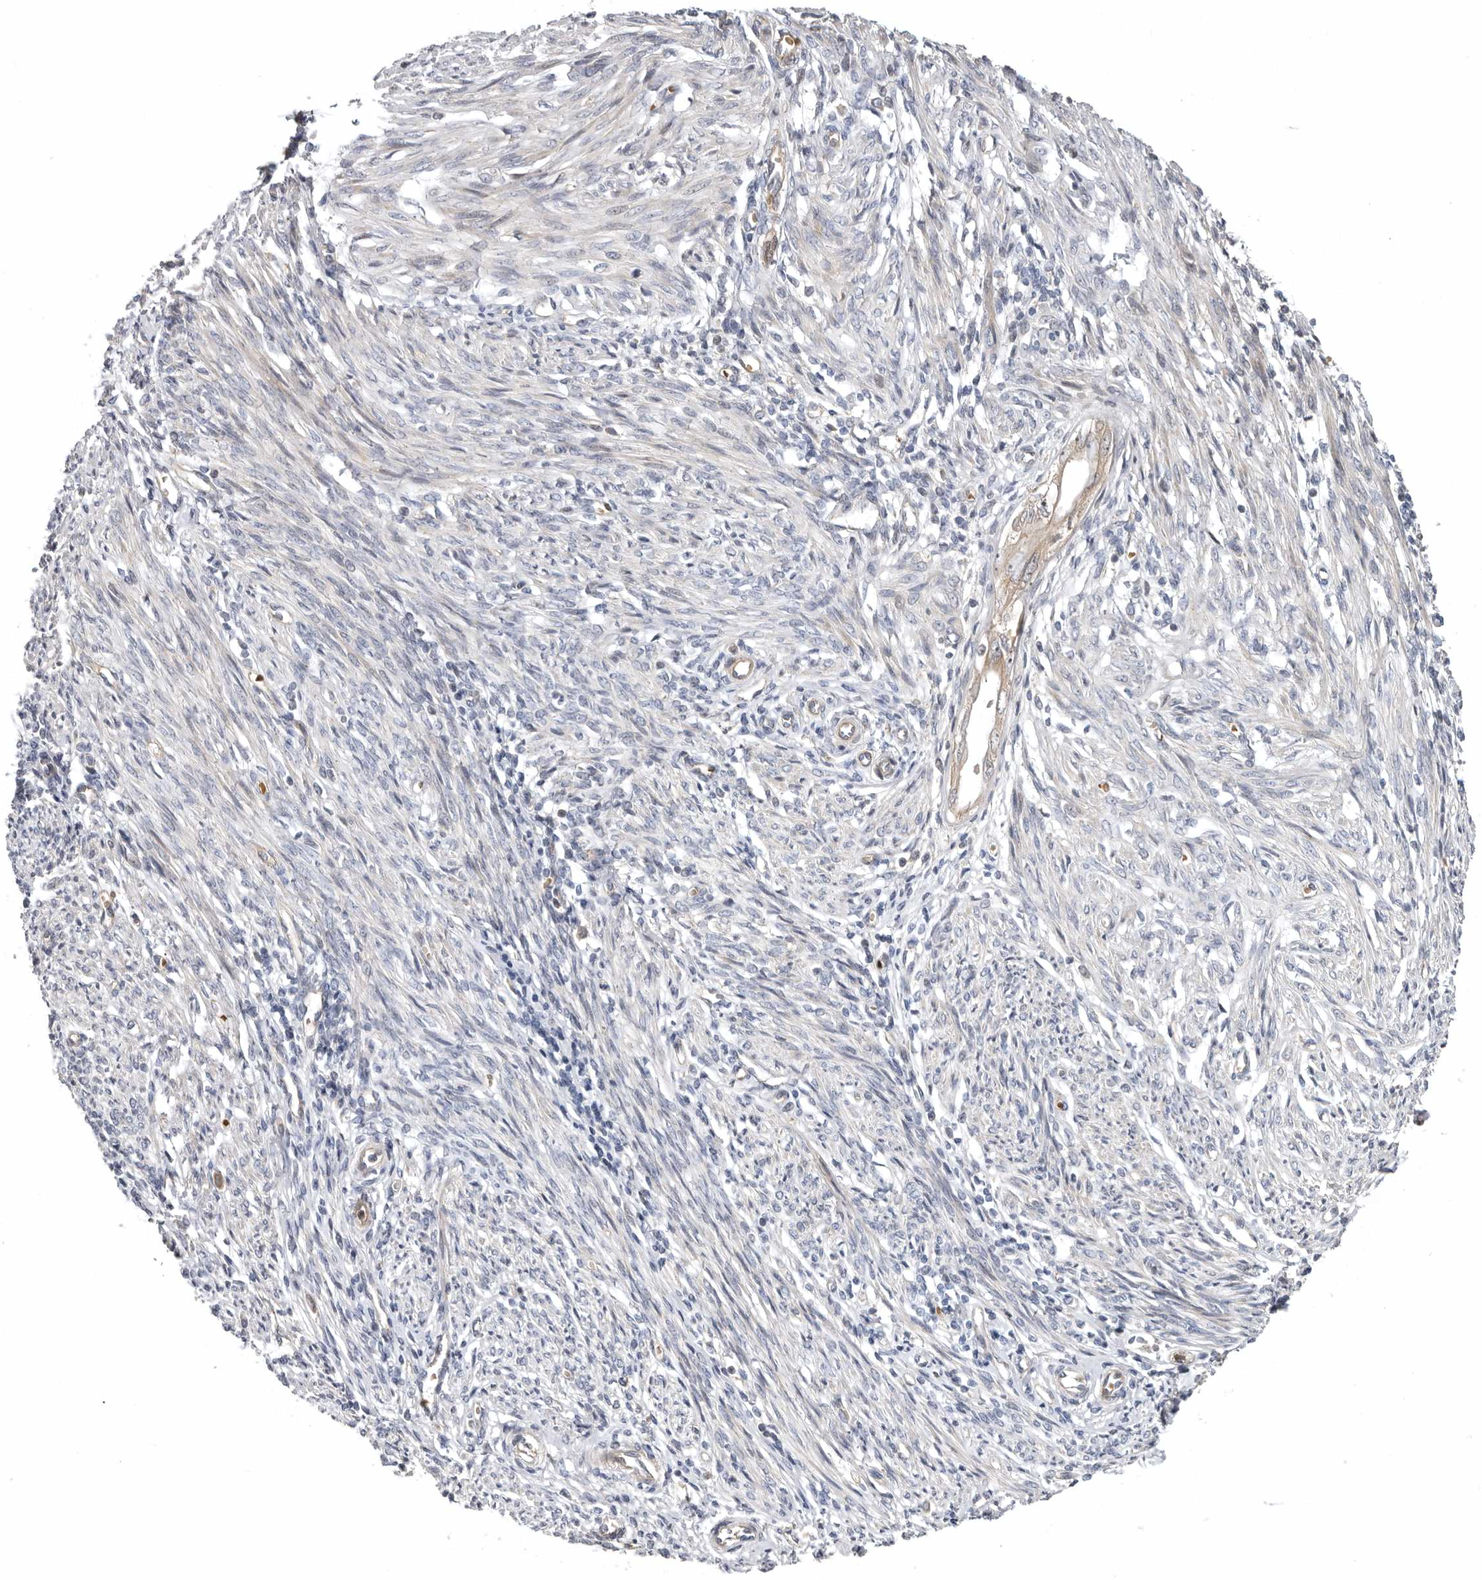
{"staining": {"intensity": "negative", "quantity": "none", "location": "none"}, "tissue": "endometrium", "cell_type": "Cells in endometrial stroma", "image_type": "normal", "snomed": [{"axis": "morphology", "description": "Normal tissue, NOS"}, {"axis": "topography", "description": "Endometrium"}], "caption": "A high-resolution image shows IHC staining of benign endometrium, which exhibits no significant positivity in cells in endometrial stroma.", "gene": "KIF2B", "patient": {"sex": "female", "age": 66}}